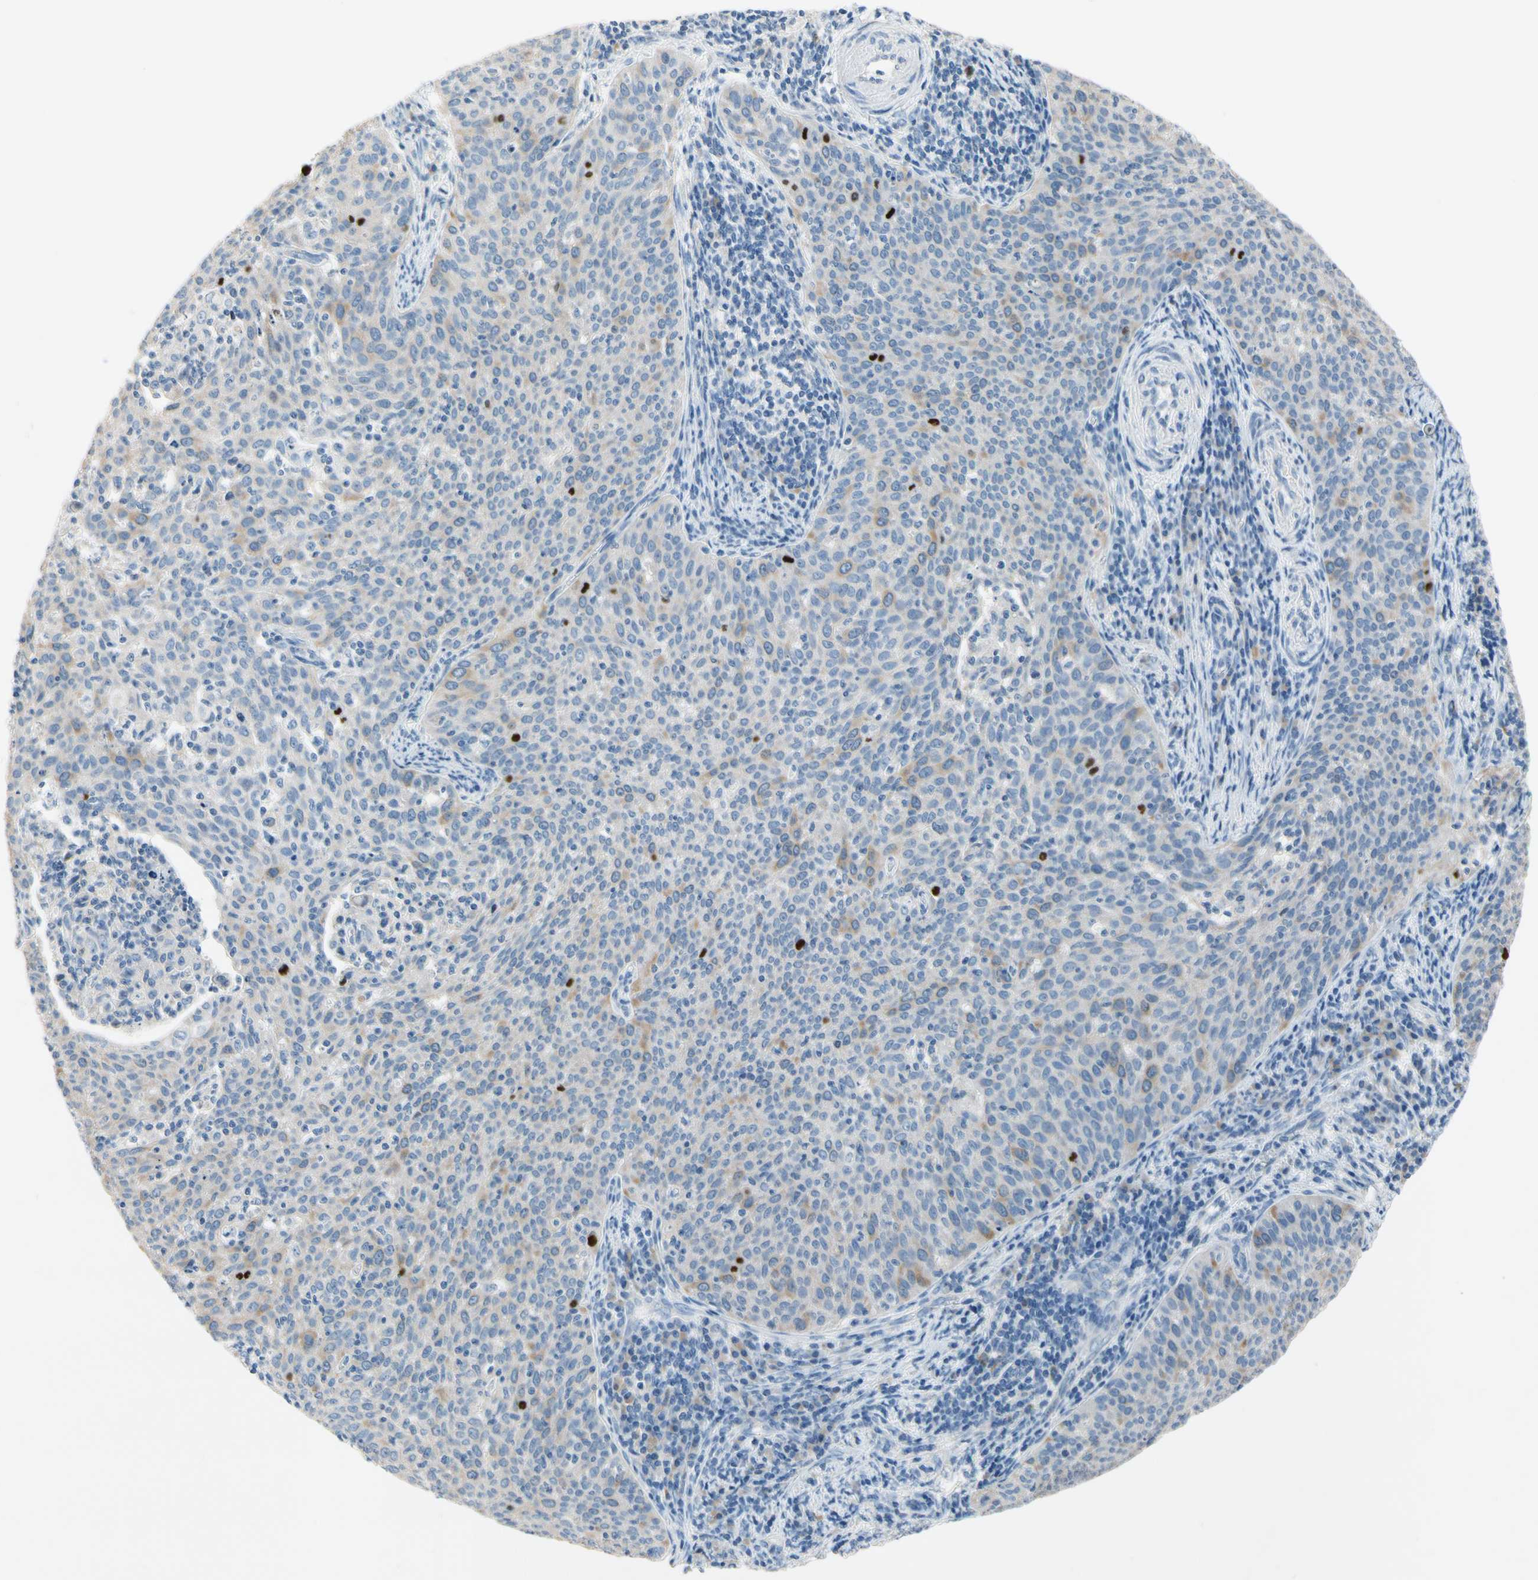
{"staining": {"intensity": "weak", "quantity": "<25%", "location": "cytoplasmic/membranous"}, "tissue": "cervical cancer", "cell_type": "Tumor cells", "image_type": "cancer", "snomed": [{"axis": "morphology", "description": "Squamous cell carcinoma, NOS"}, {"axis": "topography", "description": "Cervix"}], "caption": "Immunohistochemical staining of squamous cell carcinoma (cervical) displays no significant staining in tumor cells.", "gene": "CKAP2", "patient": {"sex": "female", "age": 38}}